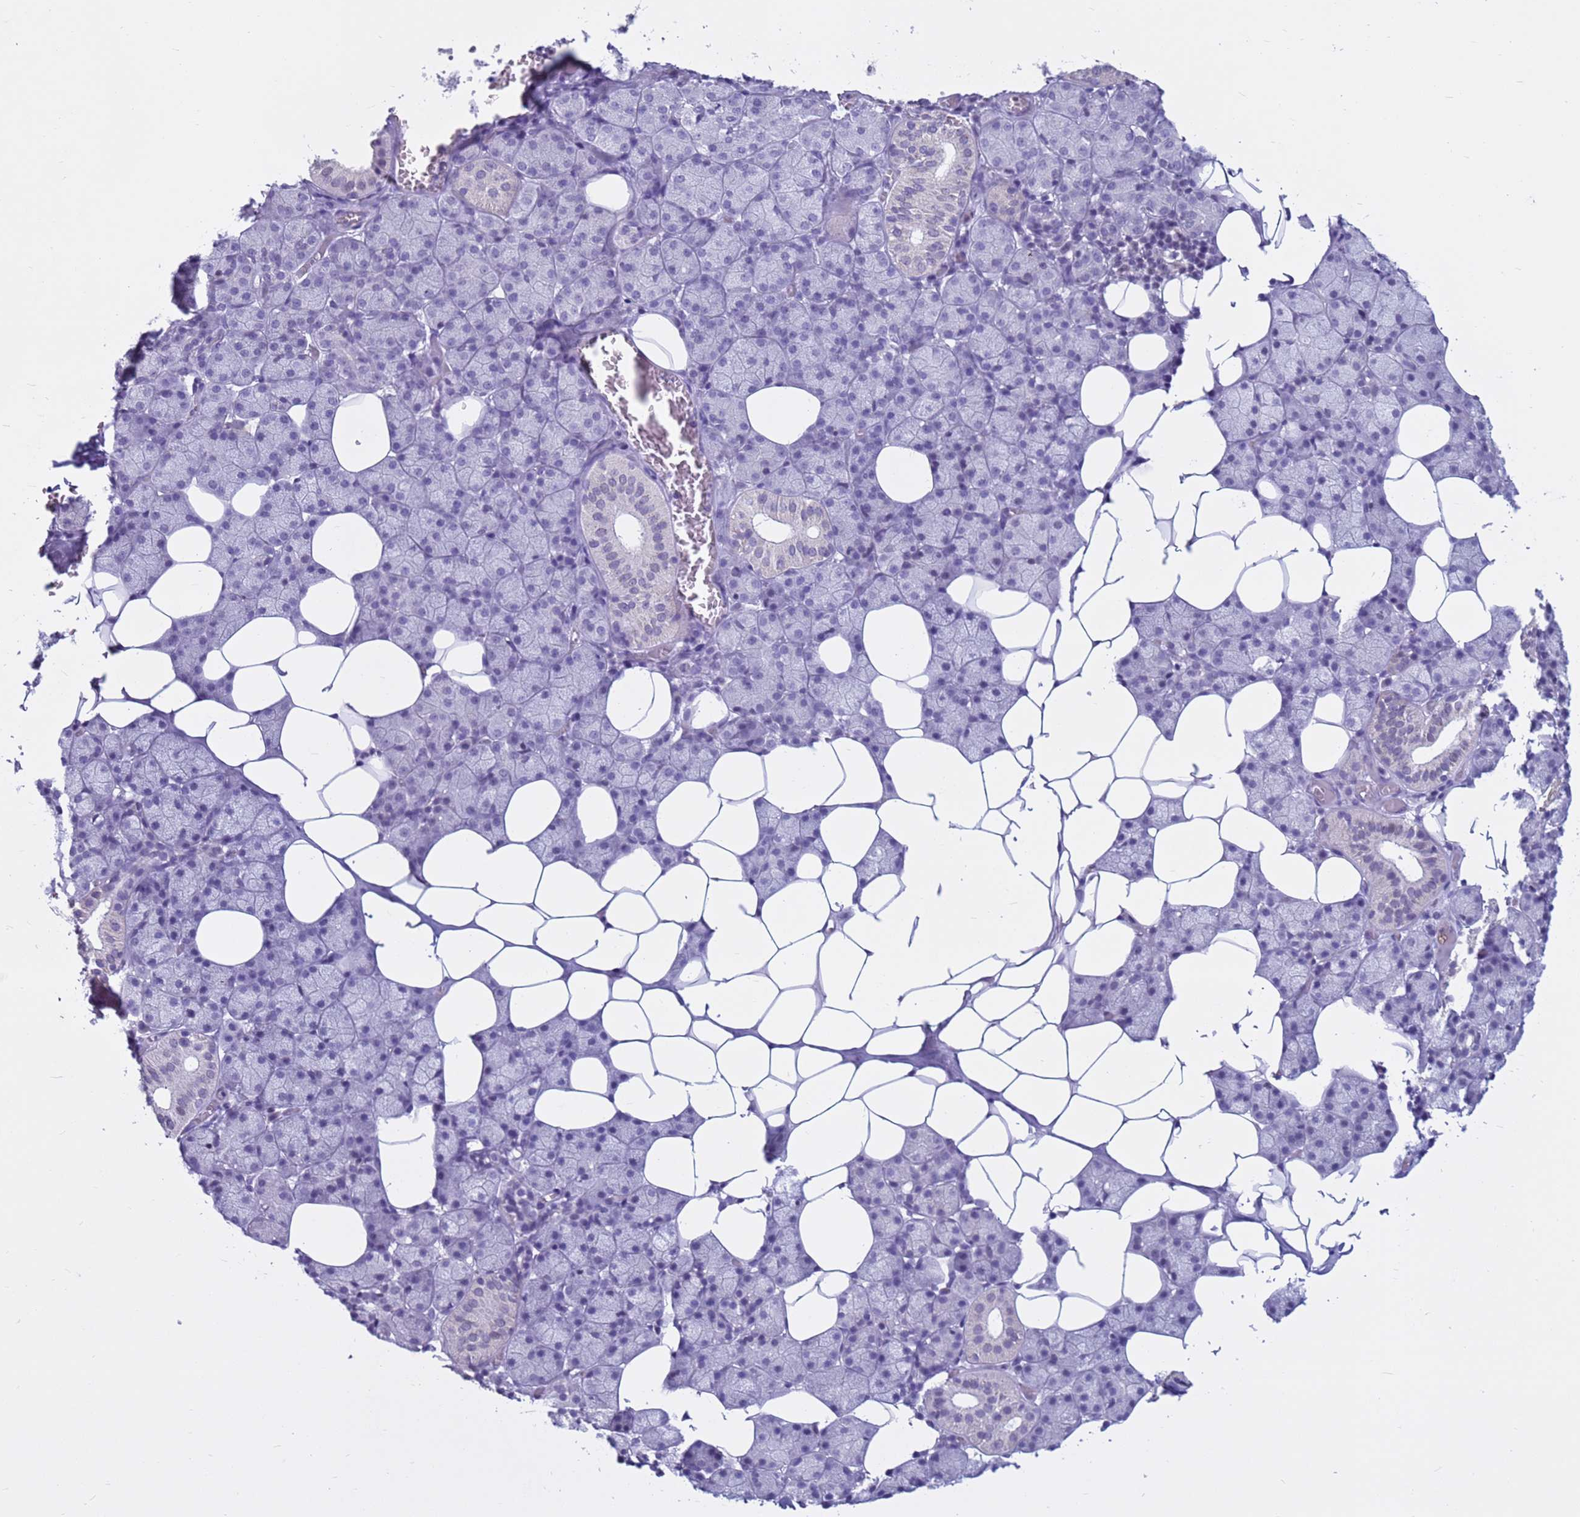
{"staining": {"intensity": "negative", "quantity": "none", "location": "none"}, "tissue": "salivary gland", "cell_type": "Glandular cells", "image_type": "normal", "snomed": [{"axis": "morphology", "description": "Normal tissue, NOS"}, {"axis": "topography", "description": "Salivary gland"}], "caption": "Histopathology image shows no protein staining in glandular cells of unremarkable salivary gland. The staining is performed using DAB brown chromogen with nuclei counter-stained in using hematoxylin.", "gene": "CDK2AP2", "patient": {"sex": "female", "age": 33}}